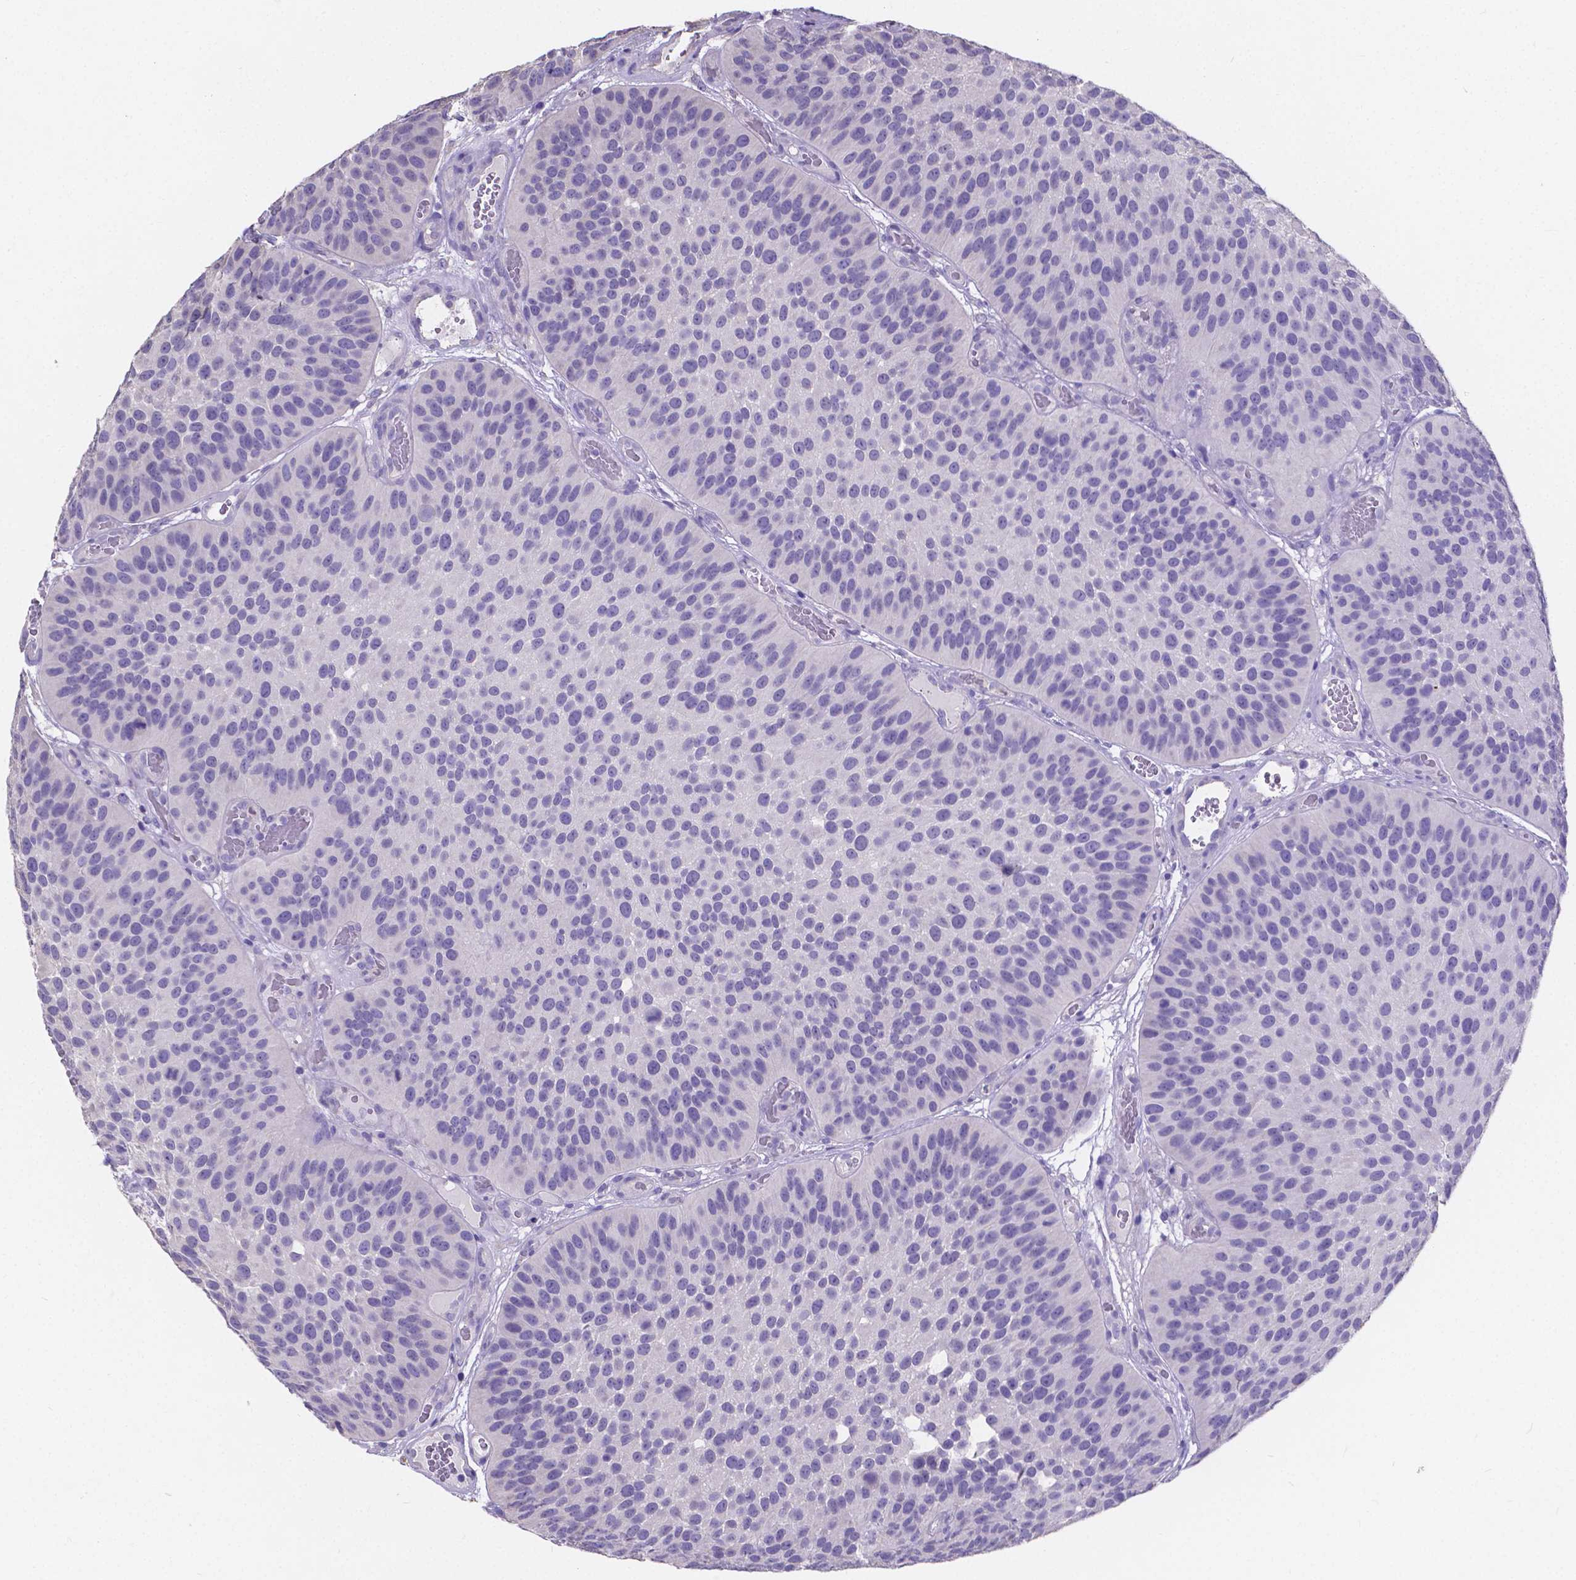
{"staining": {"intensity": "negative", "quantity": "none", "location": "none"}, "tissue": "urothelial cancer", "cell_type": "Tumor cells", "image_type": "cancer", "snomed": [{"axis": "morphology", "description": "Urothelial carcinoma, Low grade"}, {"axis": "topography", "description": "Urinary bladder"}], "caption": "High magnification brightfield microscopy of urothelial cancer stained with DAB (brown) and counterstained with hematoxylin (blue): tumor cells show no significant staining.", "gene": "ATP6V1D", "patient": {"sex": "male", "age": 76}}